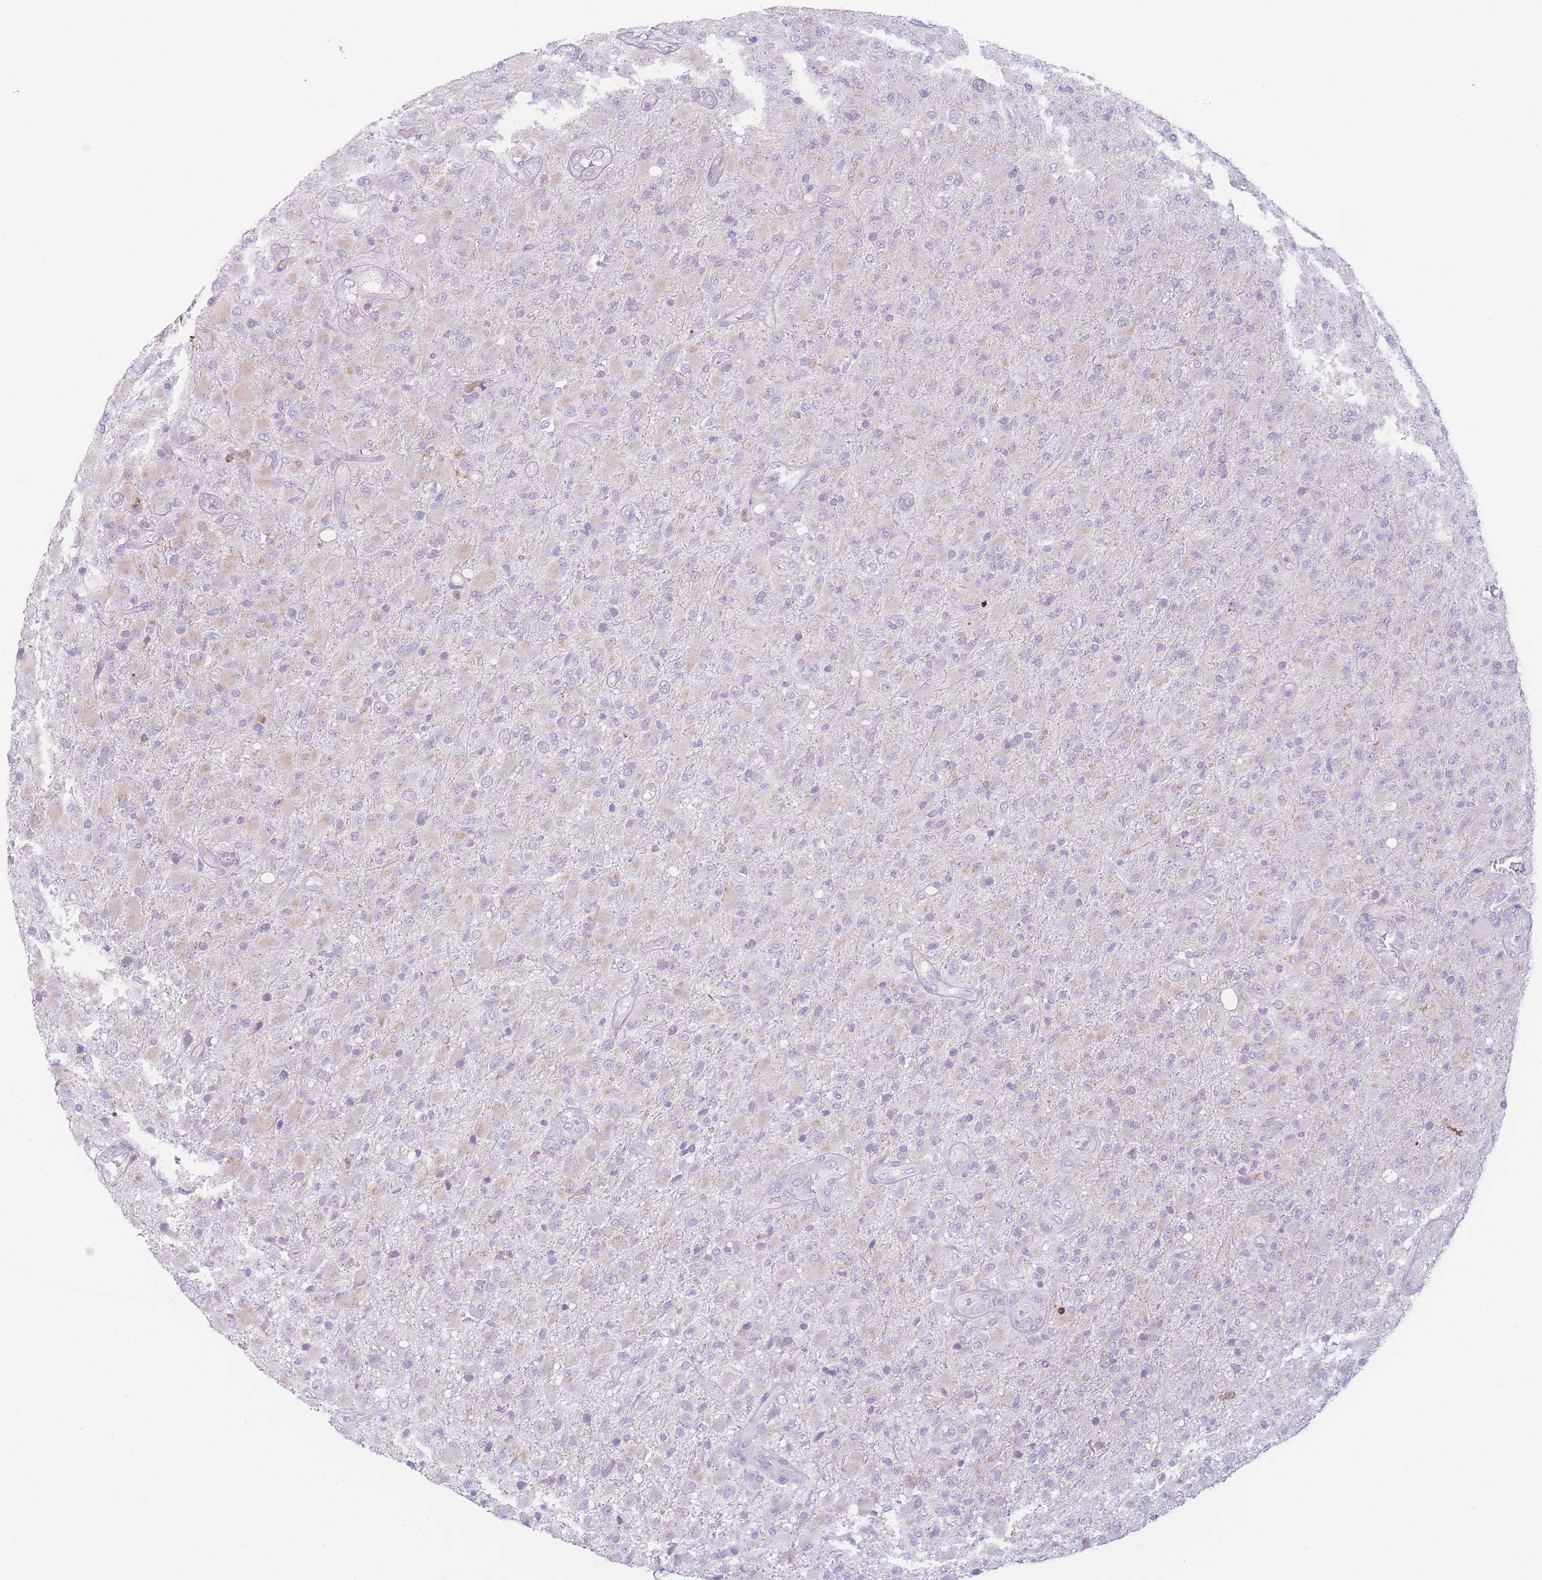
{"staining": {"intensity": "negative", "quantity": "none", "location": "none"}, "tissue": "glioma", "cell_type": "Tumor cells", "image_type": "cancer", "snomed": [{"axis": "morphology", "description": "Glioma, malignant, Low grade"}, {"axis": "topography", "description": "Brain"}], "caption": "DAB immunohistochemical staining of glioma demonstrates no significant expression in tumor cells.", "gene": "NBEAL1", "patient": {"sex": "male", "age": 65}}